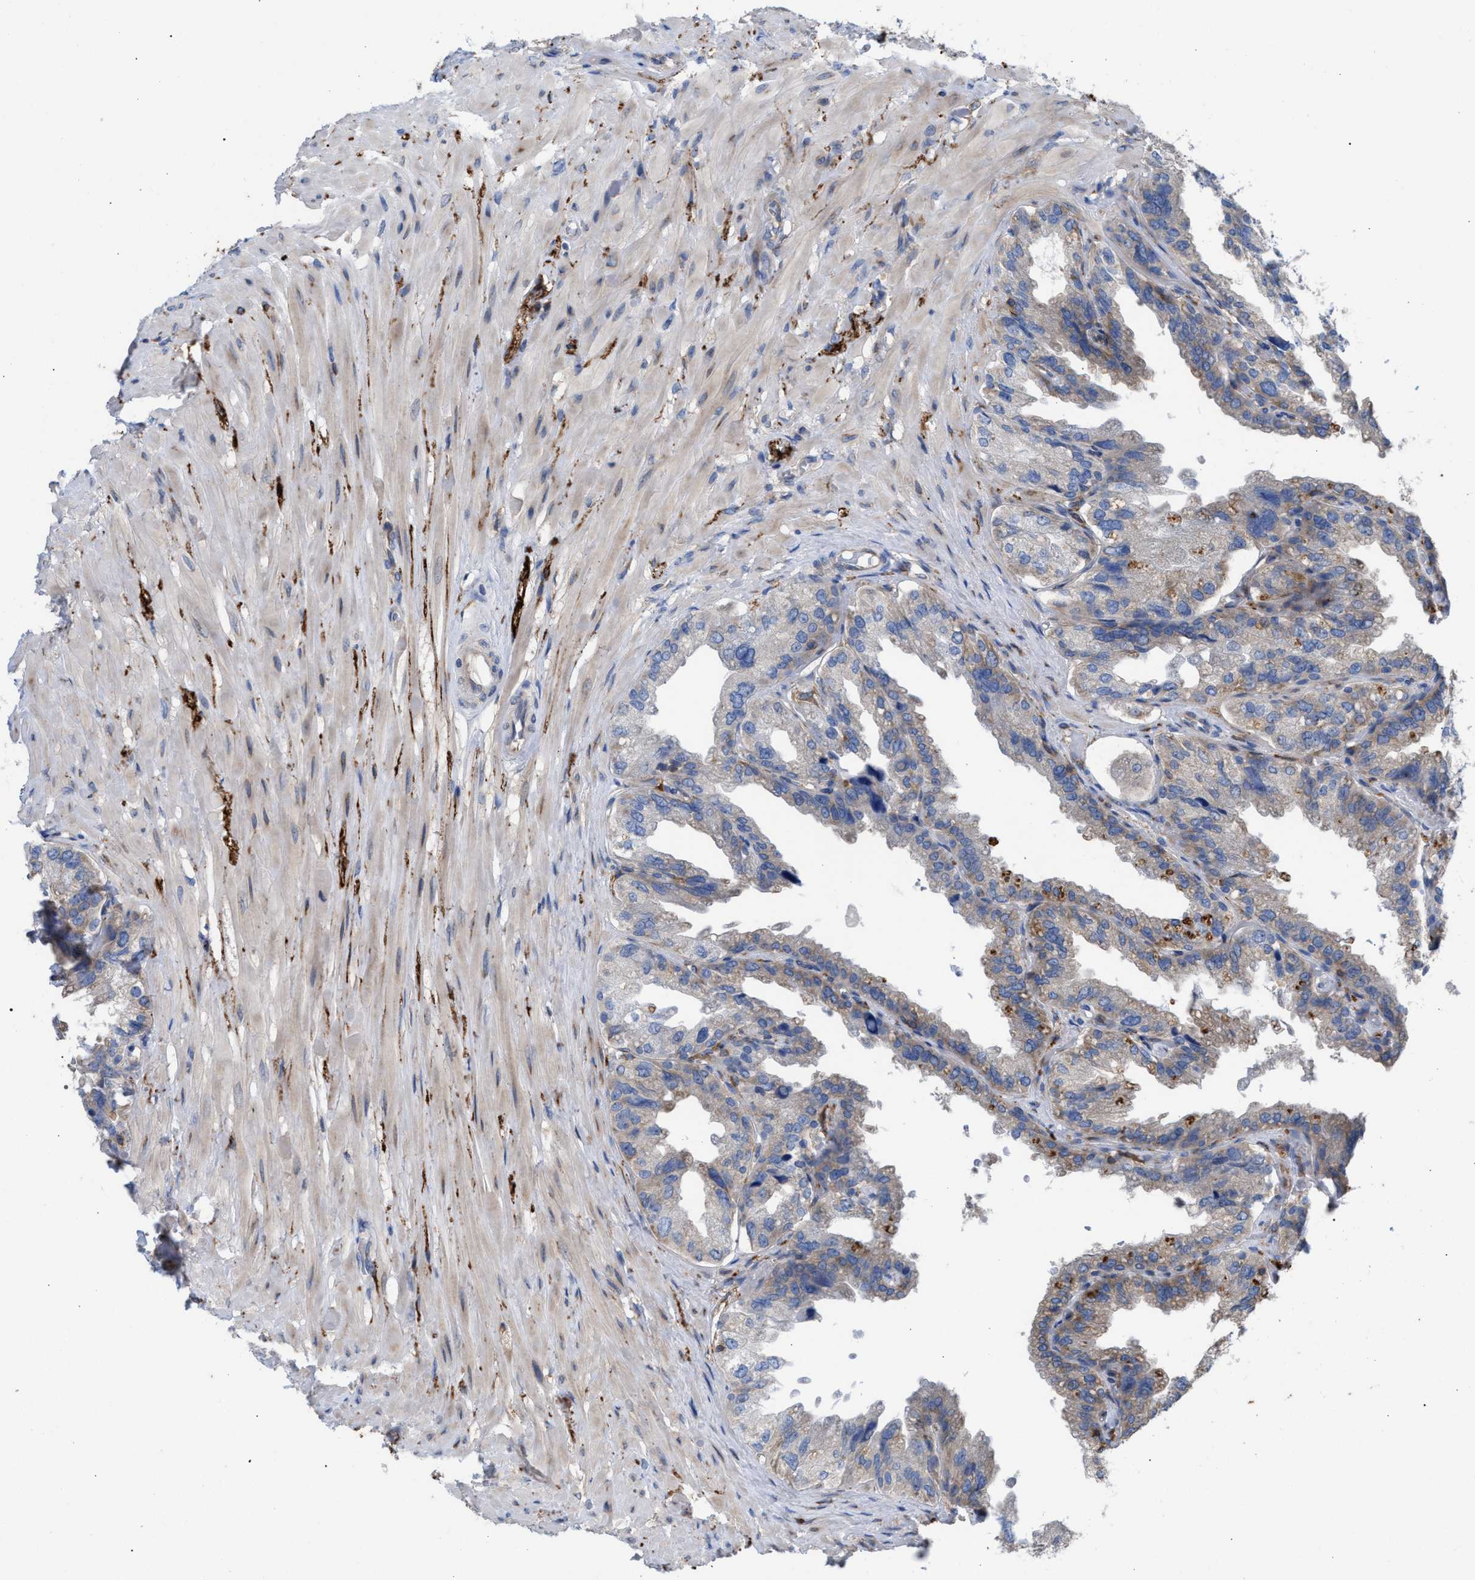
{"staining": {"intensity": "moderate", "quantity": "<25%", "location": "cytoplasmic/membranous"}, "tissue": "seminal vesicle", "cell_type": "Glandular cells", "image_type": "normal", "snomed": [{"axis": "morphology", "description": "Normal tissue, NOS"}, {"axis": "topography", "description": "Seminal veicle"}], "caption": "Seminal vesicle stained for a protein exhibits moderate cytoplasmic/membranous positivity in glandular cells.", "gene": "CDR2L", "patient": {"sex": "male", "age": 68}}